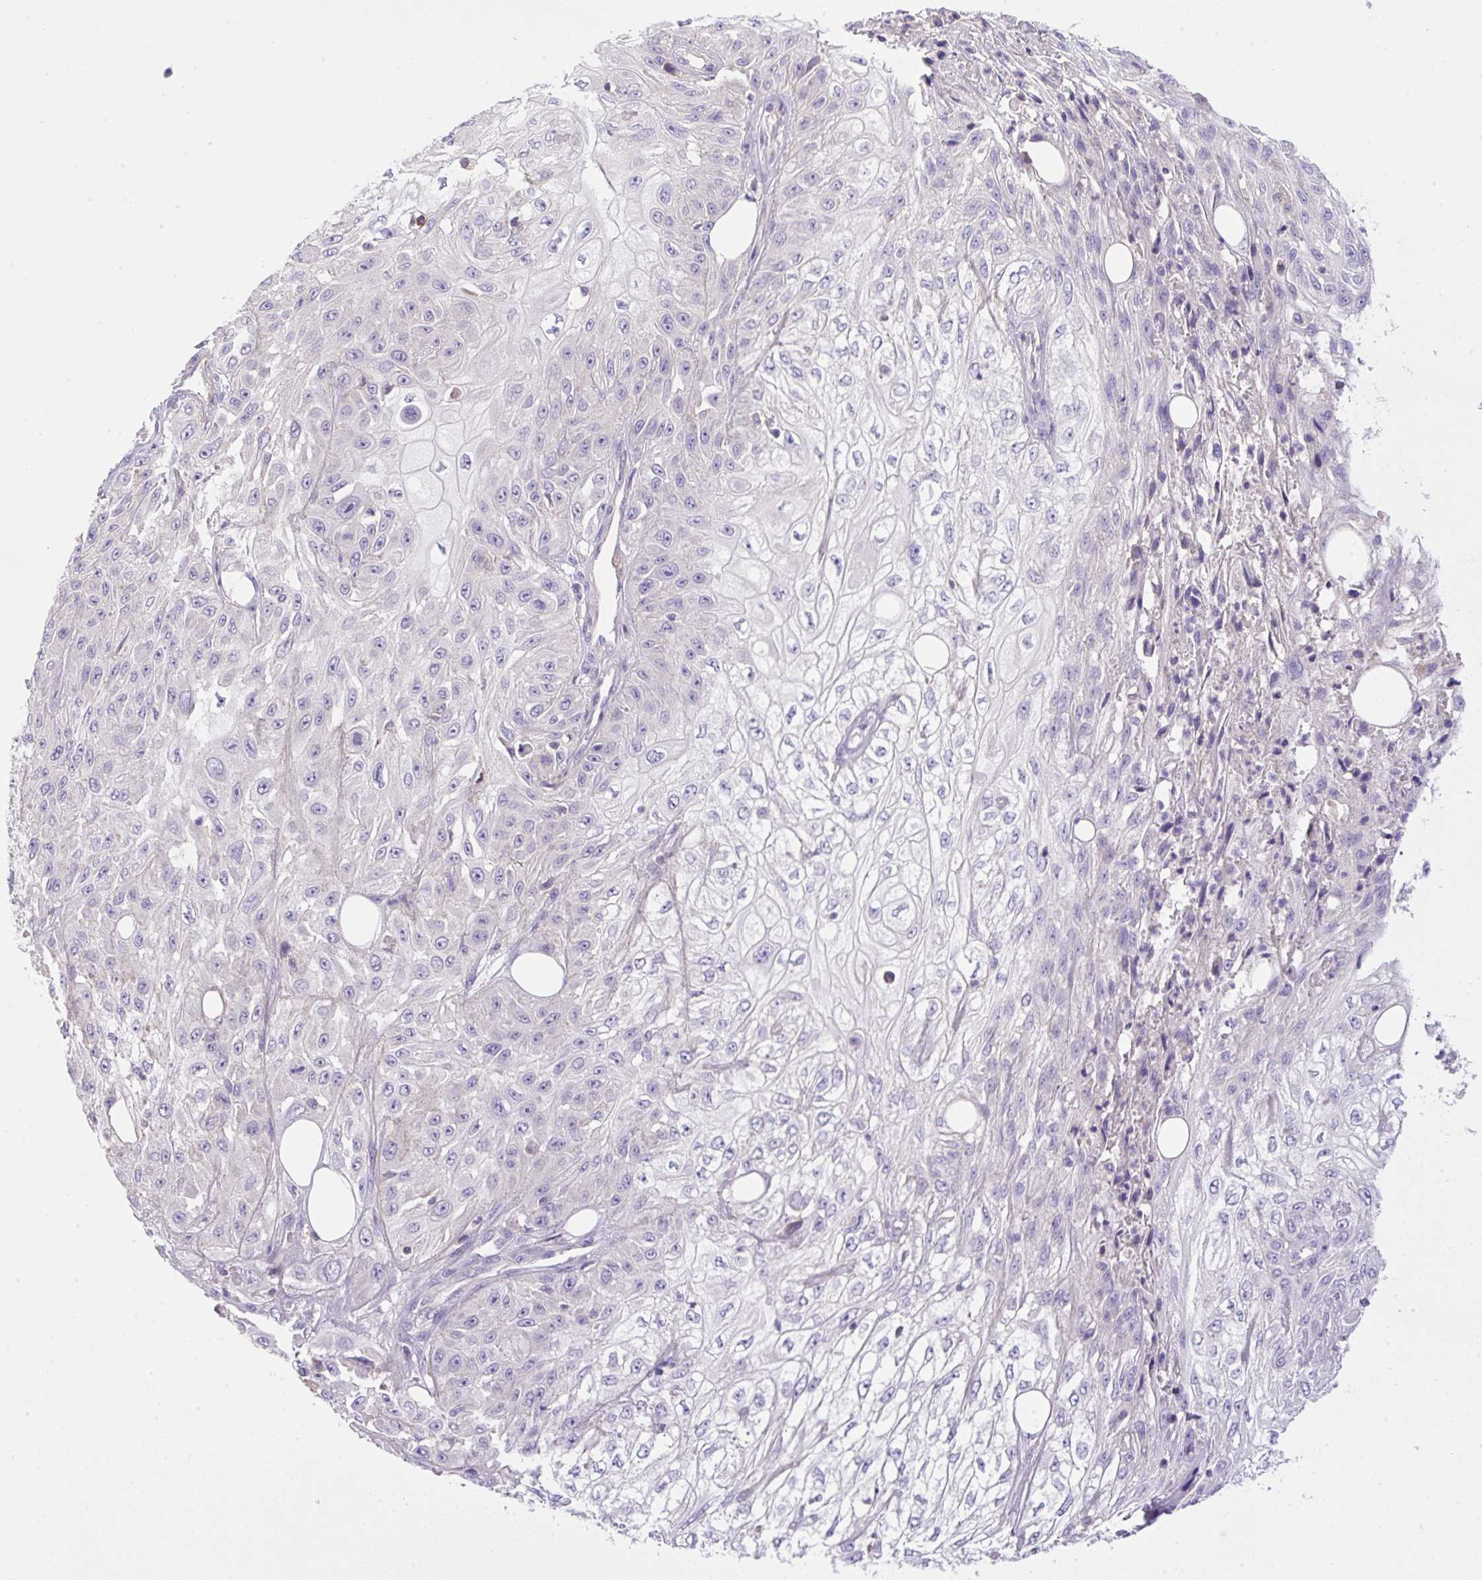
{"staining": {"intensity": "negative", "quantity": "none", "location": "none"}, "tissue": "skin cancer", "cell_type": "Tumor cells", "image_type": "cancer", "snomed": [{"axis": "morphology", "description": "Squamous cell carcinoma, NOS"}, {"axis": "morphology", "description": "Squamous cell carcinoma, metastatic, NOS"}, {"axis": "topography", "description": "Skin"}, {"axis": "topography", "description": "Lymph node"}], "caption": "Immunohistochemistry of skin metastatic squamous cell carcinoma exhibits no expression in tumor cells.", "gene": "NPTN", "patient": {"sex": "male", "age": 75}}